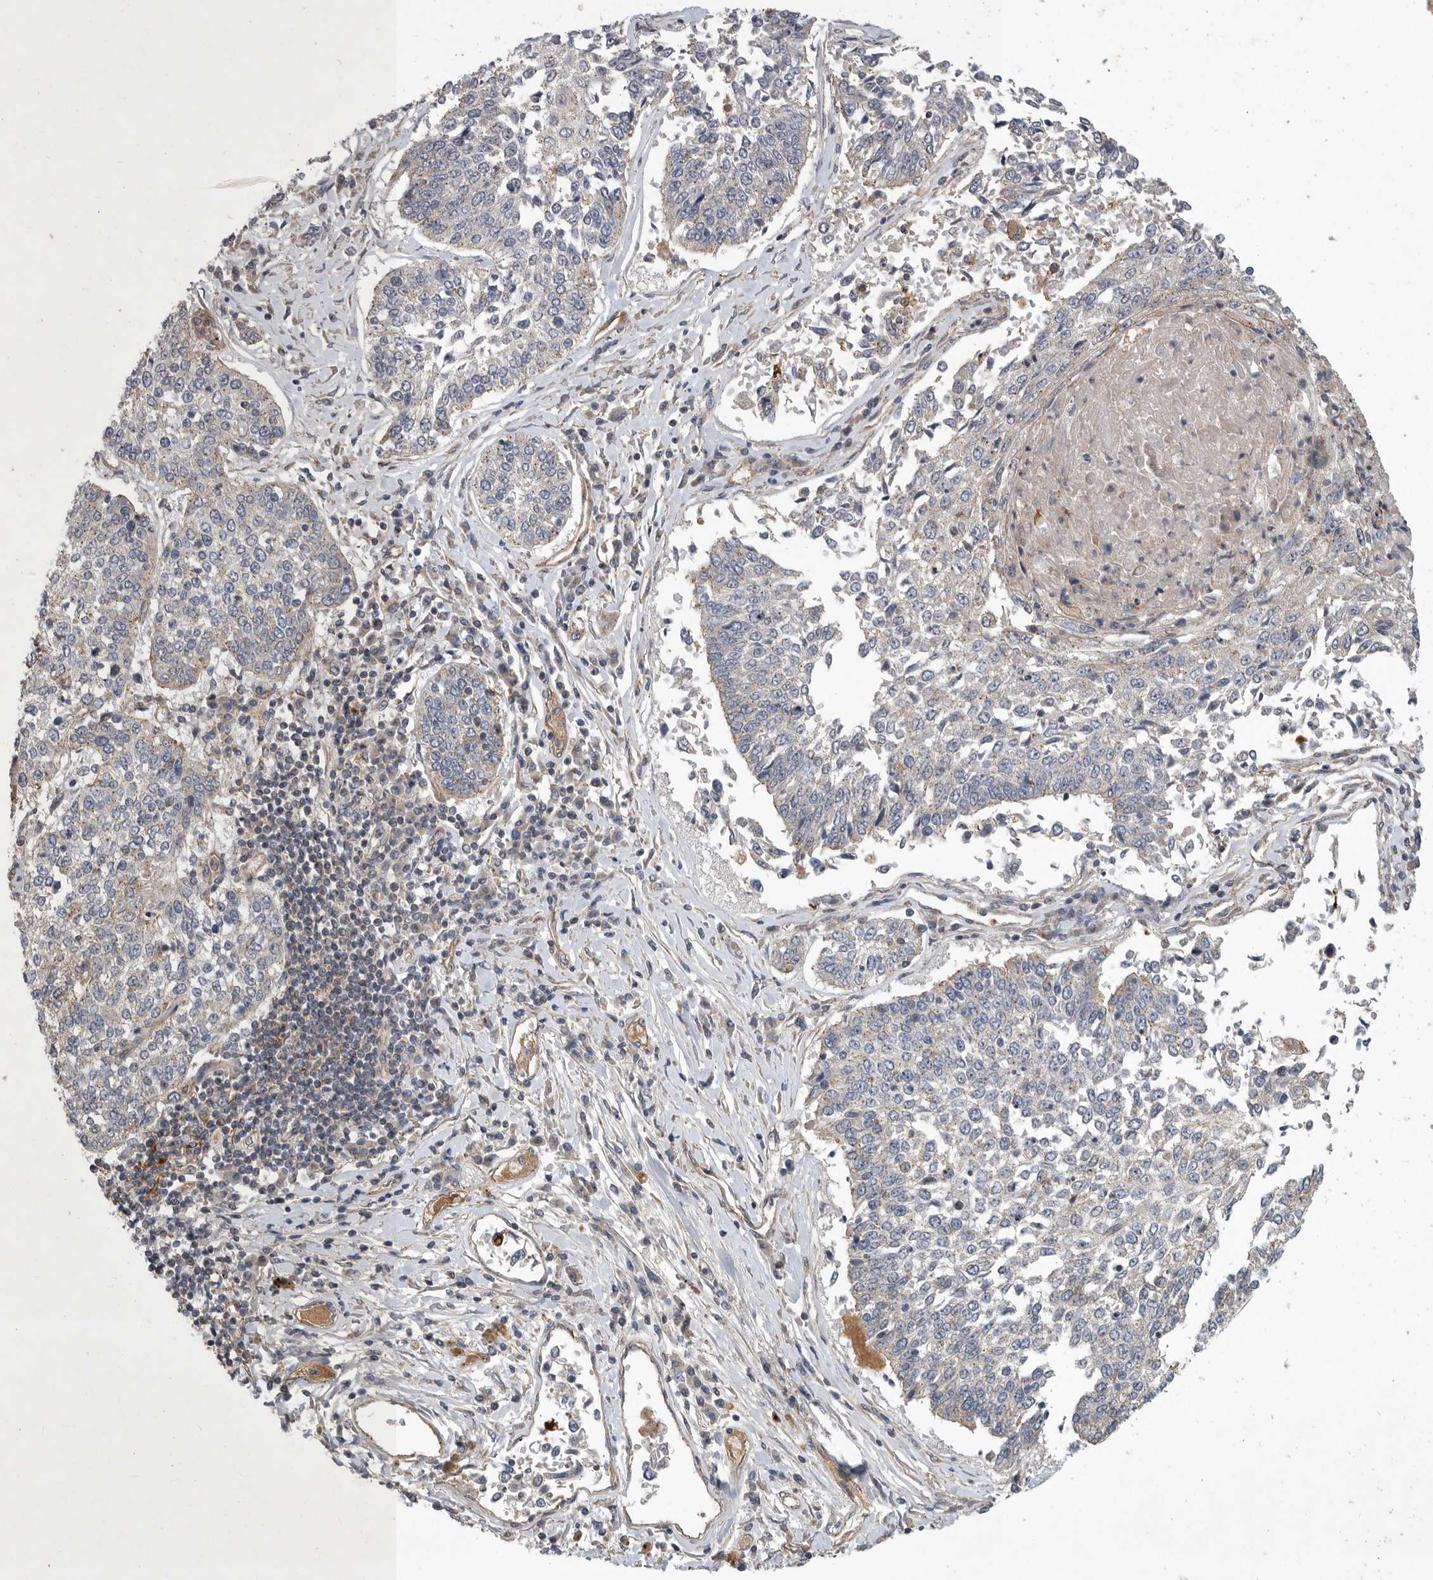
{"staining": {"intensity": "negative", "quantity": "none", "location": "none"}, "tissue": "lung cancer", "cell_type": "Tumor cells", "image_type": "cancer", "snomed": [{"axis": "morphology", "description": "Normal tissue, NOS"}, {"axis": "morphology", "description": "Squamous cell carcinoma, NOS"}, {"axis": "topography", "description": "Cartilage tissue"}, {"axis": "topography", "description": "Lung"}, {"axis": "topography", "description": "Peripheral nerve tissue"}], "caption": "Histopathology image shows no significant protein positivity in tumor cells of lung cancer. The staining was performed using DAB to visualize the protein expression in brown, while the nuclei were stained in blue with hematoxylin (Magnification: 20x).", "gene": "MLPH", "patient": {"sex": "female", "age": 49}}